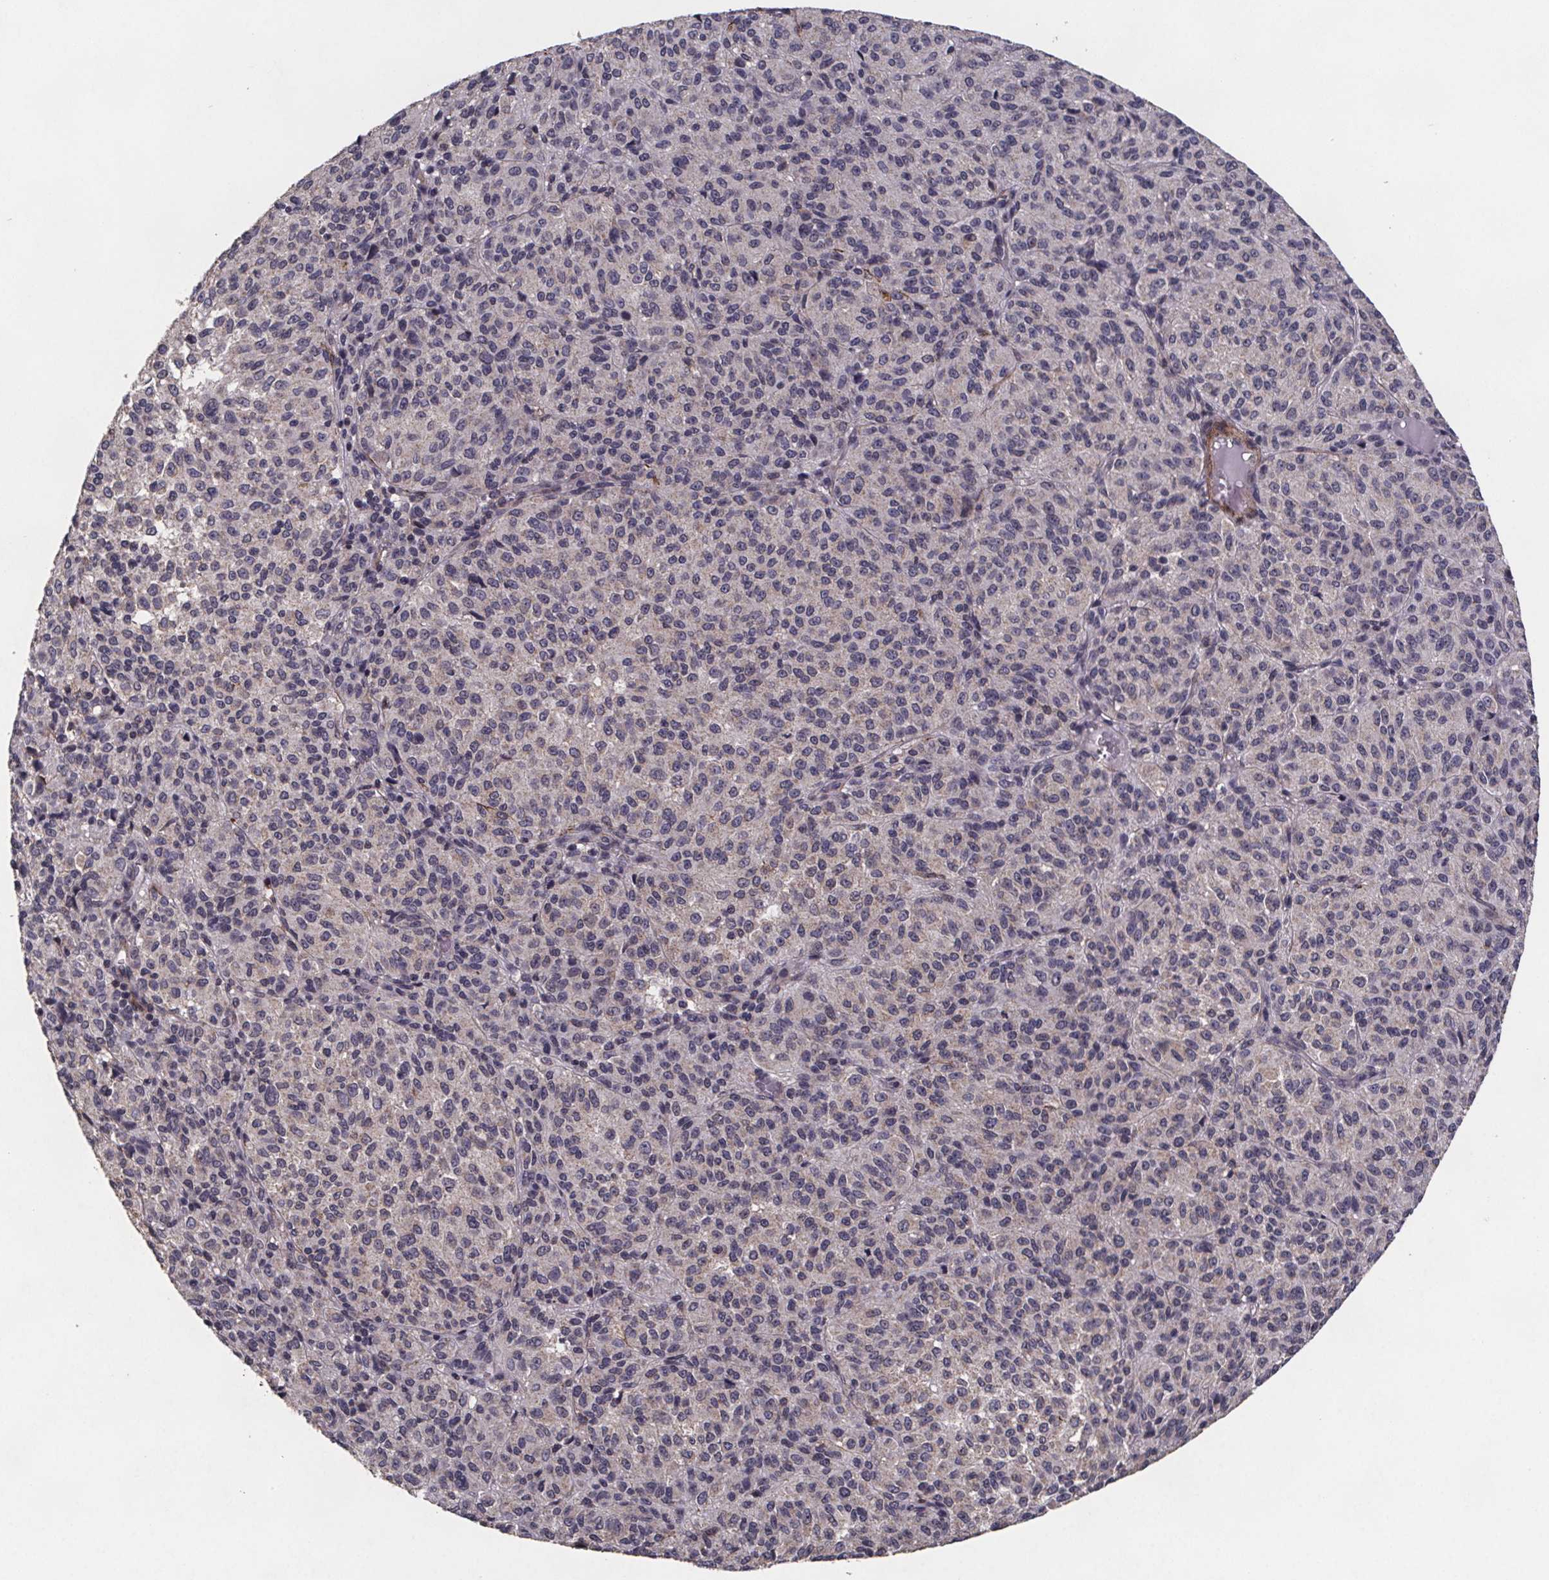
{"staining": {"intensity": "negative", "quantity": "none", "location": "none"}, "tissue": "melanoma", "cell_type": "Tumor cells", "image_type": "cancer", "snomed": [{"axis": "morphology", "description": "Malignant melanoma, Metastatic site"}, {"axis": "topography", "description": "Brain"}], "caption": "DAB (3,3'-diaminobenzidine) immunohistochemical staining of malignant melanoma (metastatic site) exhibits no significant positivity in tumor cells.", "gene": "PALLD", "patient": {"sex": "female", "age": 56}}